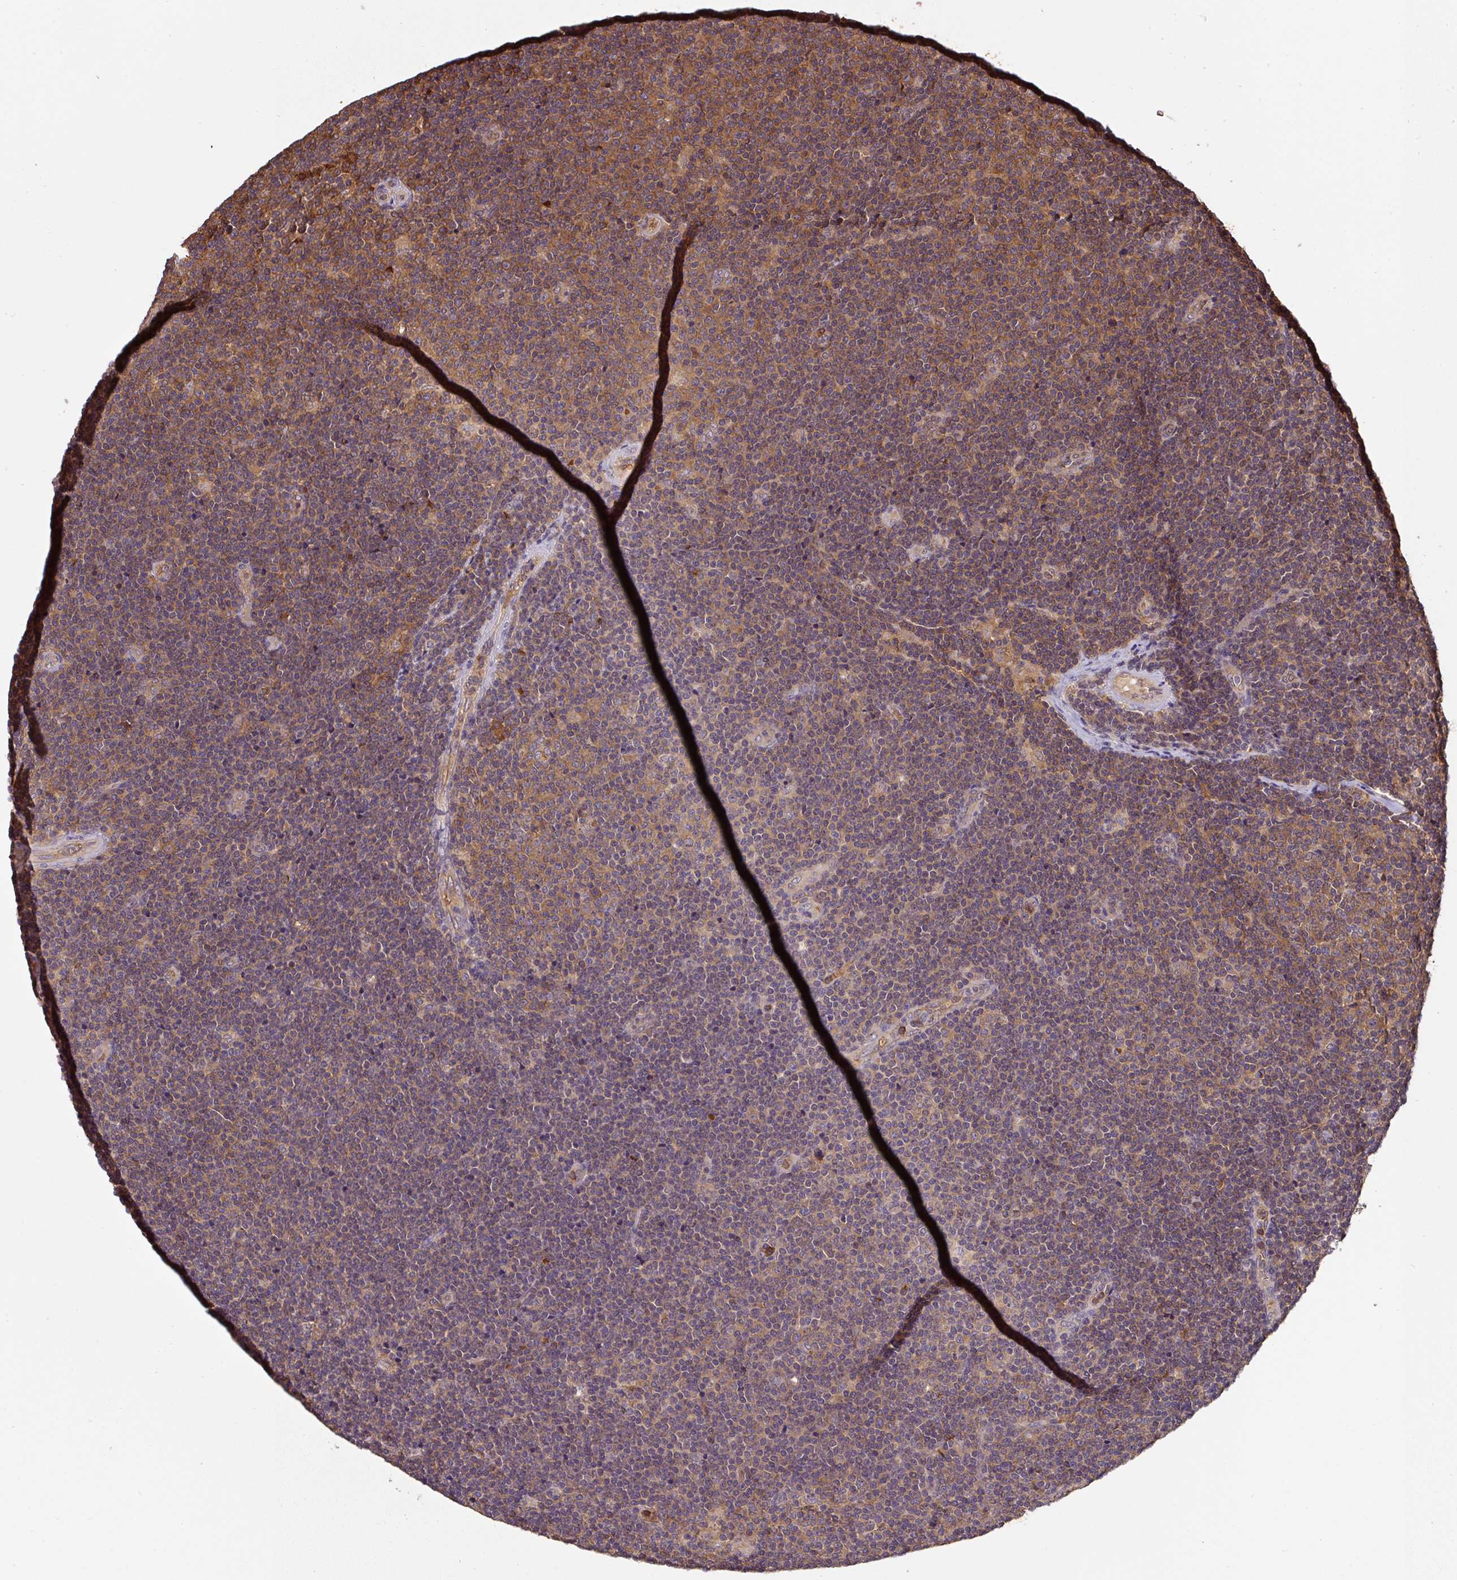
{"staining": {"intensity": "moderate", "quantity": "25%-75%", "location": "cytoplasmic/membranous"}, "tissue": "lymphoma", "cell_type": "Tumor cells", "image_type": "cancer", "snomed": [{"axis": "morphology", "description": "Malignant lymphoma, non-Hodgkin's type, Low grade"}, {"axis": "topography", "description": "Lymph node"}], "caption": "The photomicrograph demonstrates staining of malignant lymphoma, non-Hodgkin's type (low-grade), revealing moderate cytoplasmic/membranous protein positivity (brown color) within tumor cells. Immunohistochemistry stains the protein in brown and the nuclei are stained blue.", "gene": "ST13", "patient": {"sex": "male", "age": 48}}